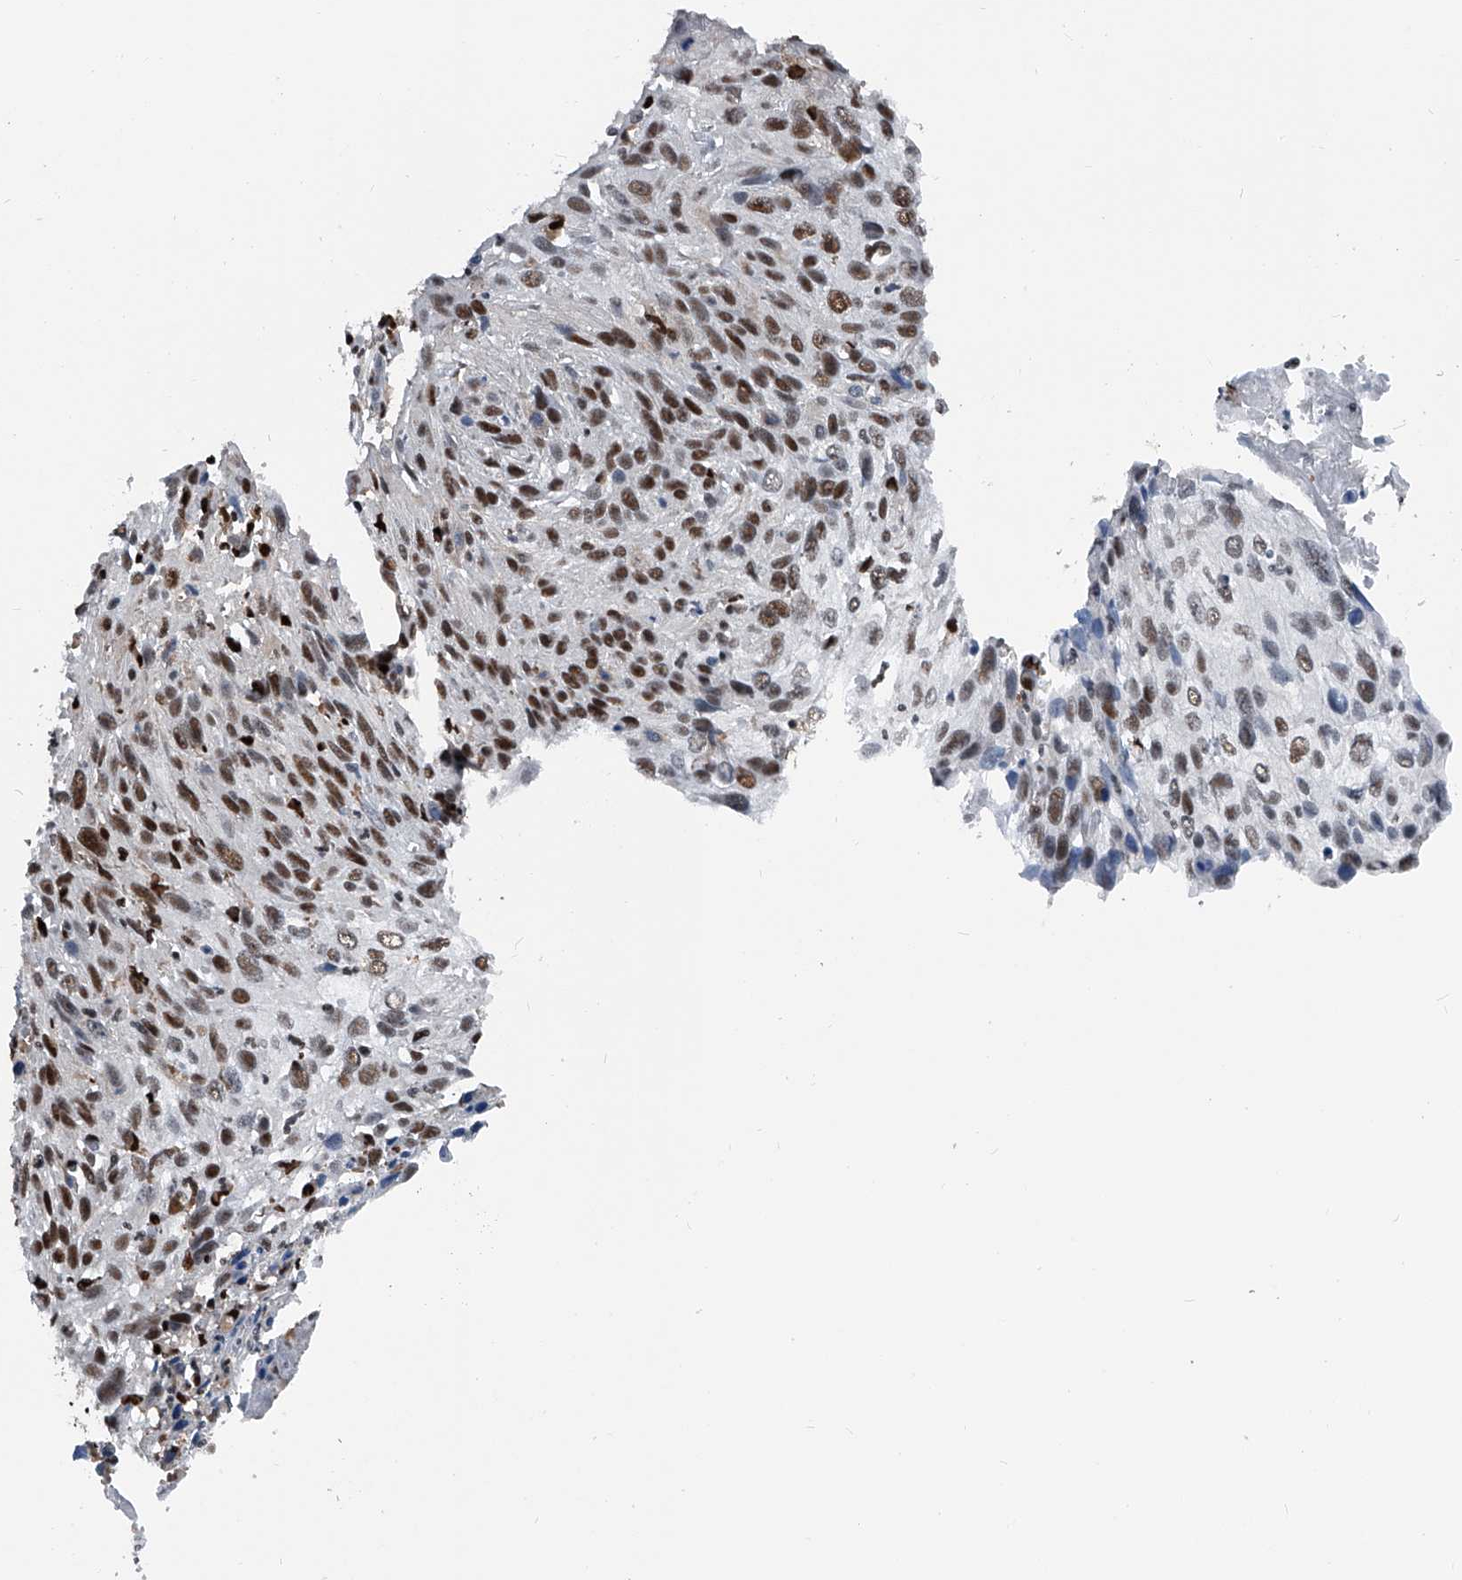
{"staining": {"intensity": "moderate", "quantity": "25%-75%", "location": "nuclear"}, "tissue": "cervical cancer", "cell_type": "Tumor cells", "image_type": "cancer", "snomed": [{"axis": "morphology", "description": "Squamous cell carcinoma, NOS"}, {"axis": "topography", "description": "Cervix"}], "caption": "Moderate nuclear positivity for a protein is identified in approximately 25%-75% of tumor cells of cervical cancer using IHC.", "gene": "FKBP5", "patient": {"sex": "female", "age": 51}}